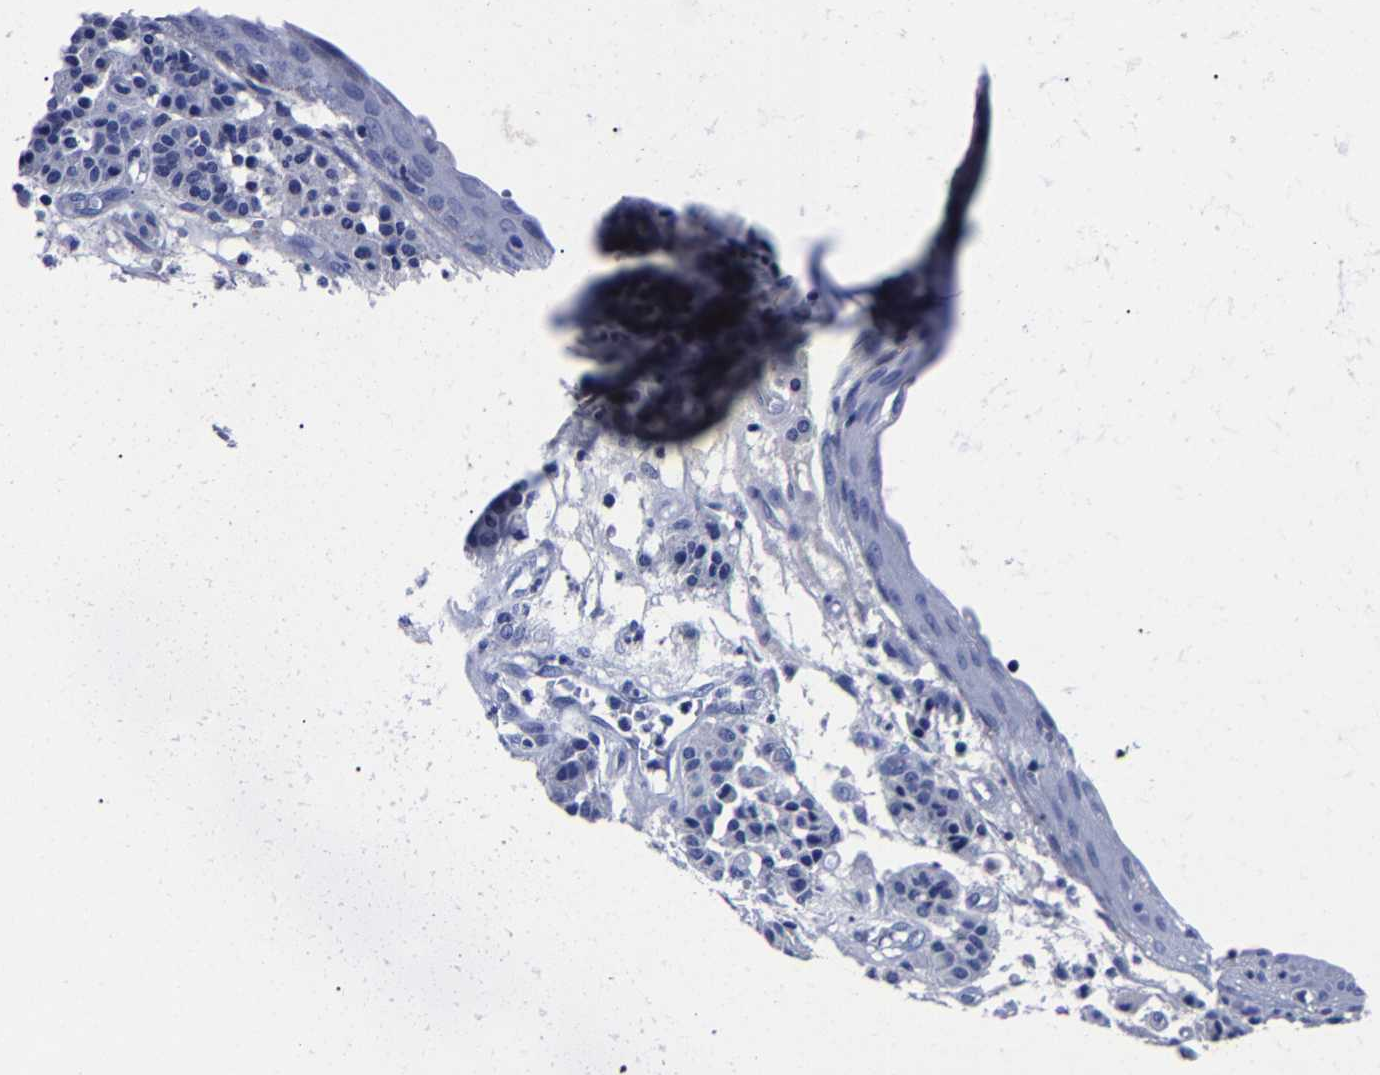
{"staining": {"intensity": "negative", "quantity": "none", "location": "none"}, "tissue": "carcinoid", "cell_type": "Tumor cells", "image_type": "cancer", "snomed": [{"axis": "morphology", "description": "Carcinoid, malignant, NOS"}, {"axis": "topography", "description": "Lung"}], "caption": "This is an immunohistochemistry micrograph of human malignant carcinoid. There is no expression in tumor cells.", "gene": "CPA2", "patient": {"sex": "male", "age": 30}}